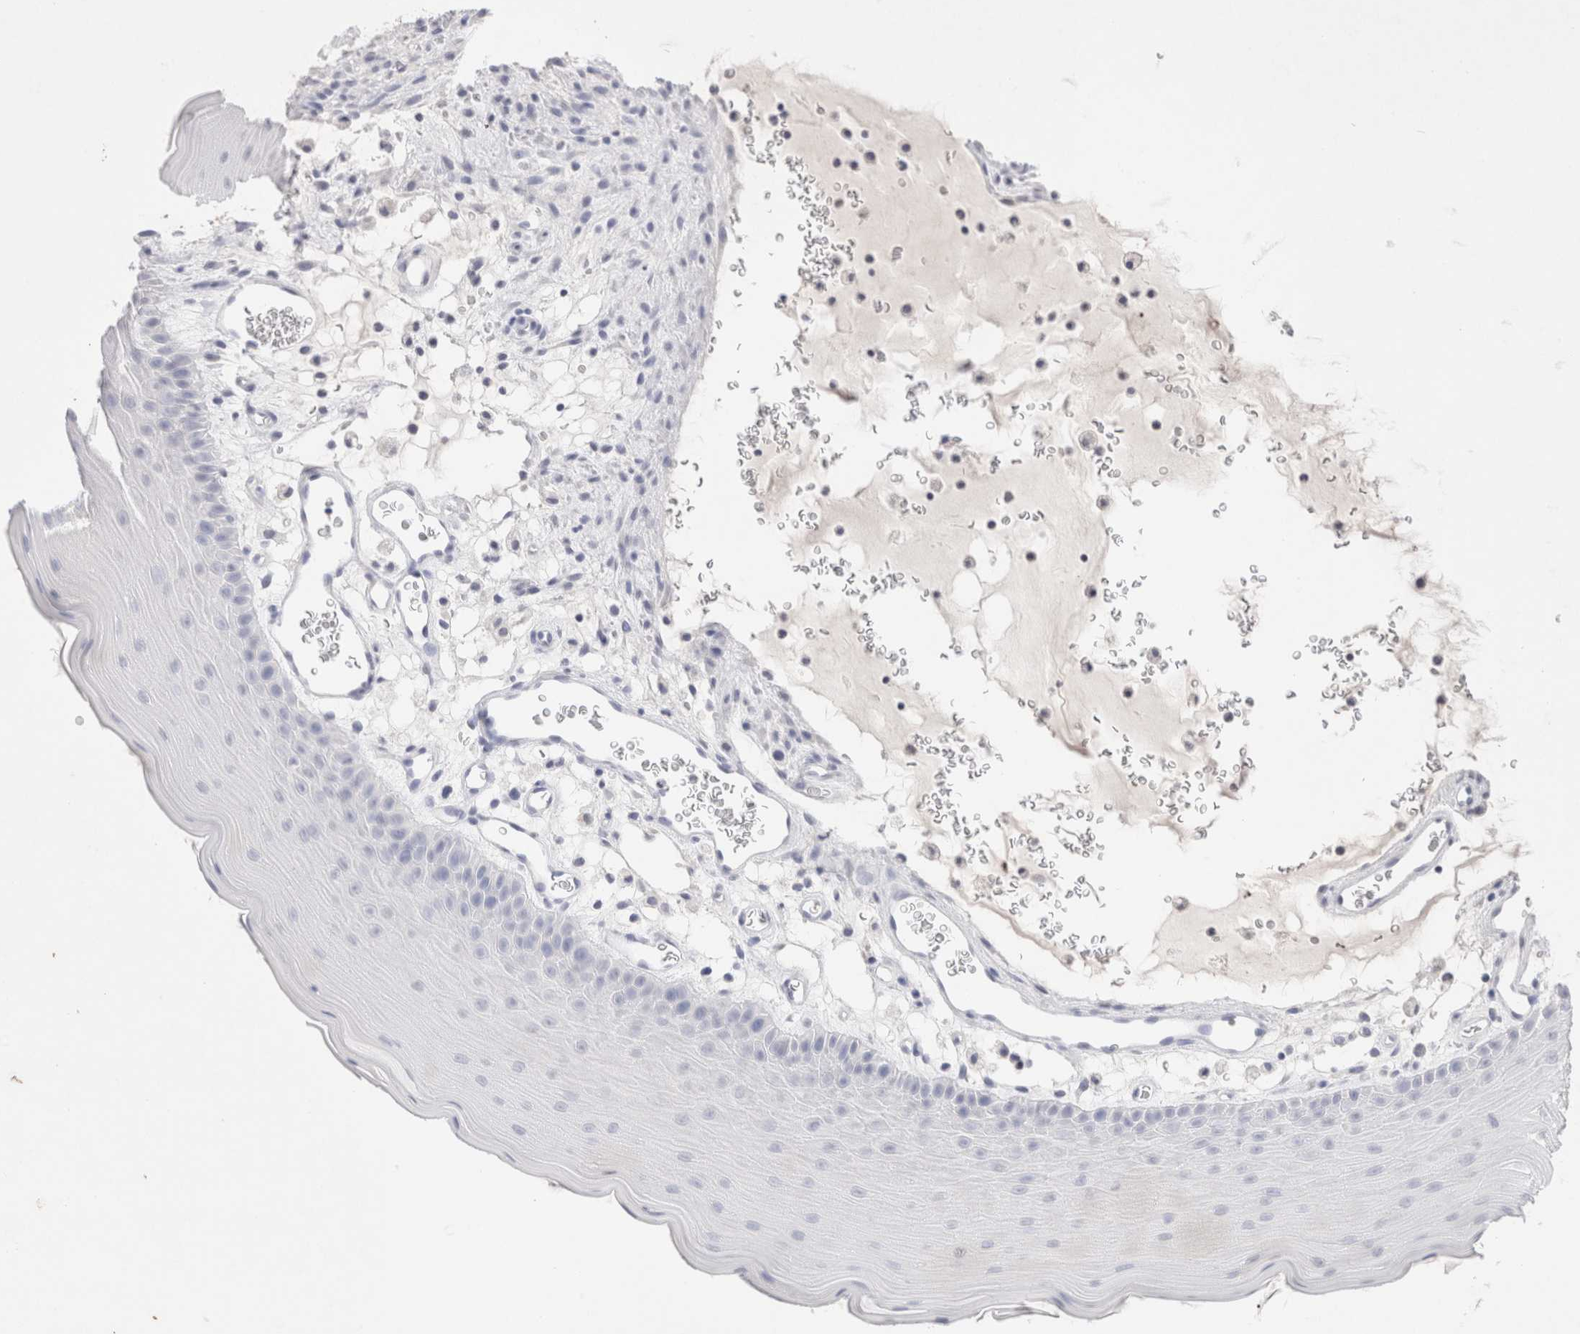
{"staining": {"intensity": "negative", "quantity": "none", "location": "none"}, "tissue": "oral mucosa", "cell_type": "Squamous epithelial cells", "image_type": "normal", "snomed": [{"axis": "morphology", "description": "Normal tissue, NOS"}, {"axis": "topography", "description": "Oral tissue"}], "caption": "Immunohistochemistry (IHC) histopathology image of benign oral mucosa: human oral mucosa stained with DAB (3,3'-diaminobenzidine) shows no significant protein expression in squamous epithelial cells.", "gene": "EPCAM", "patient": {"sex": "male", "age": 13}}